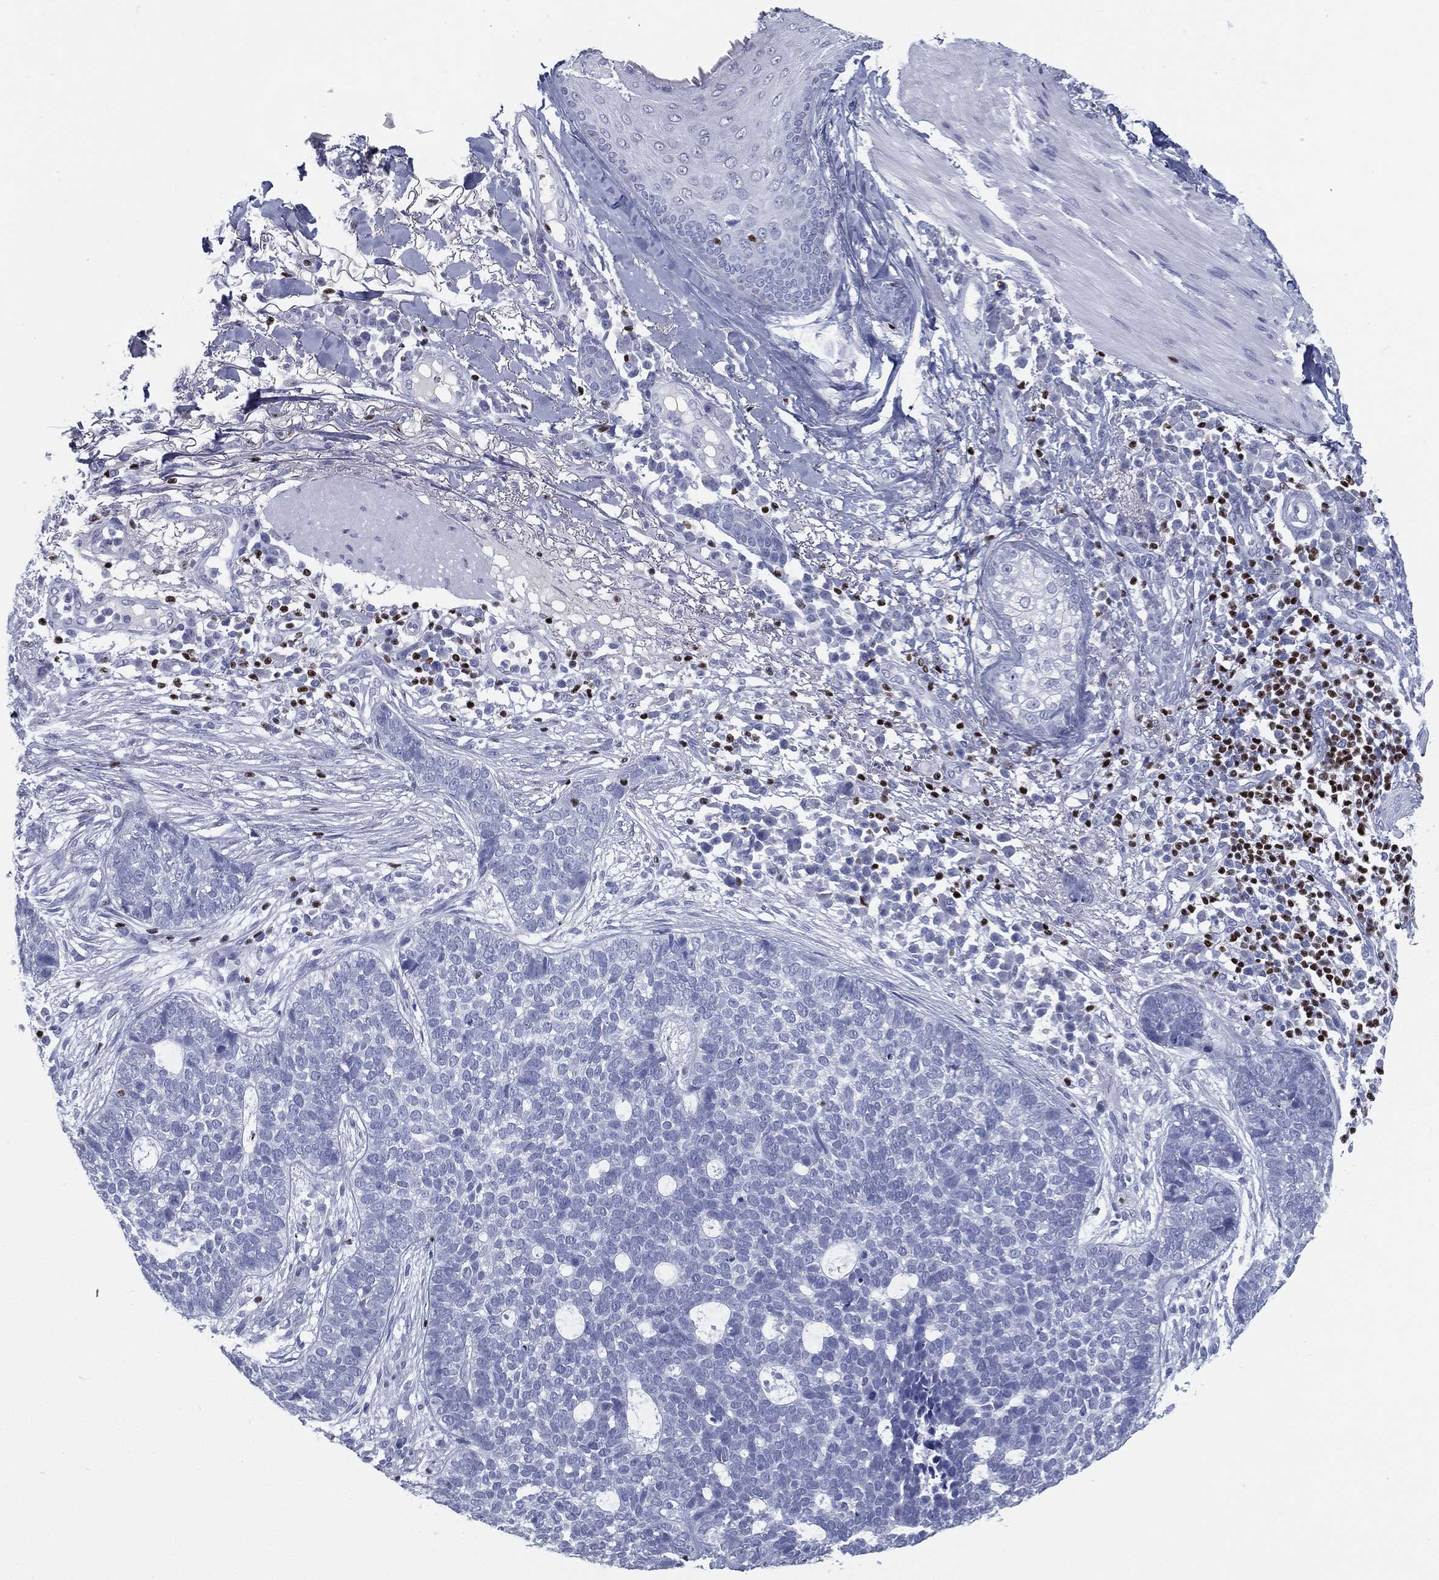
{"staining": {"intensity": "negative", "quantity": "none", "location": "none"}, "tissue": "skin cancer", "cell_type": "Tumor cells", "image_type": "cancer", "snomed": [{"axis": "morphology", "description": "Squamous cell carcinoma, NOS"}, {"axis": "topography", "description": "Skin"}], "caption": "Immunohistochemistry (IHC) image of human skin cancer stained for a protein (brown), which shows no staining in tumor cells.", "gene": "PYHIN1", "patient": {"sex": "male", "age": 88}}